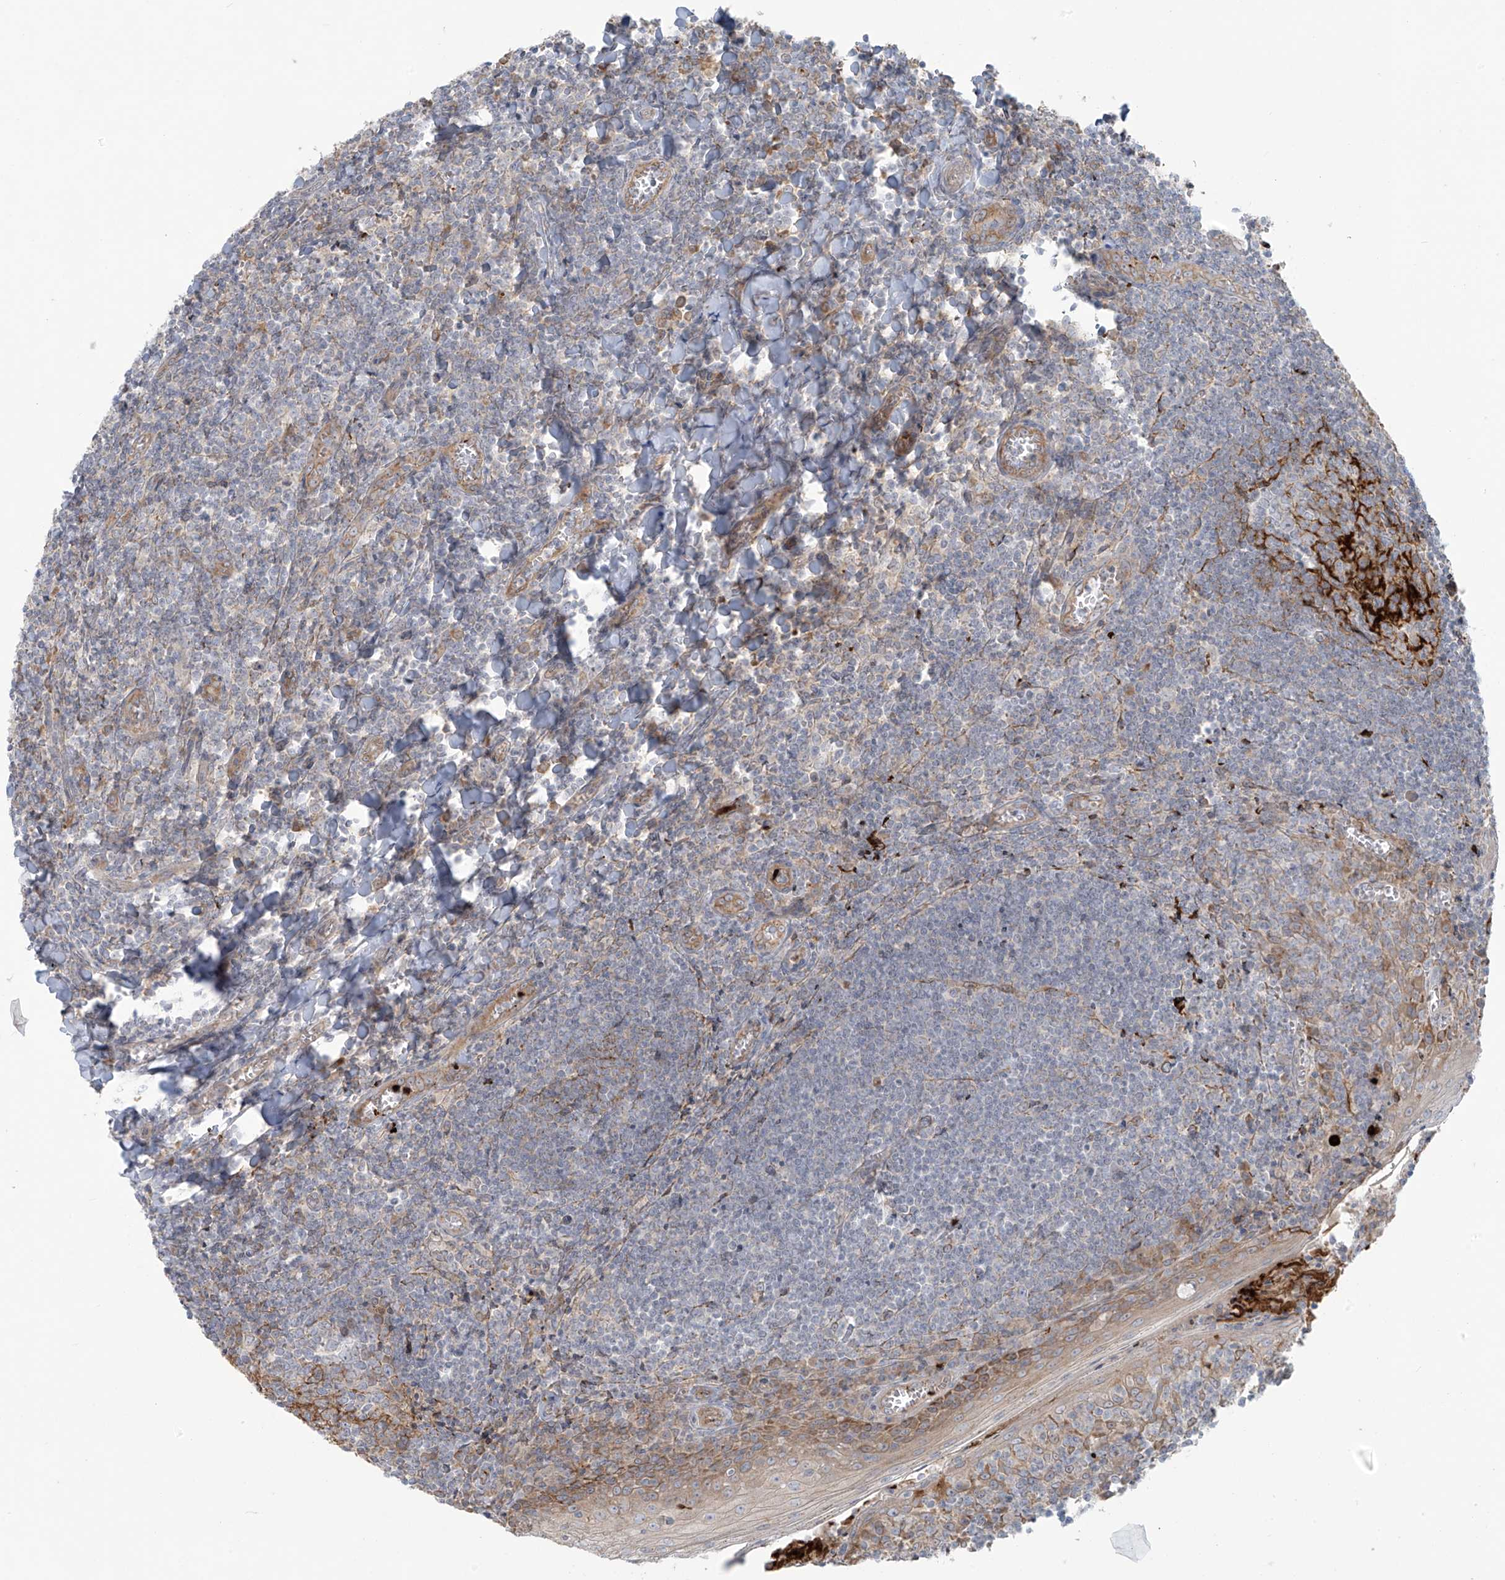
{"staining": {"intensity": "weak", "quantity": "<25%", "location": "cytoplasmic/membranous"}, "tissue": "tonsil", "cell_type": "Germinal center cells", "image_type": "normal", "snomed": [{"axis": "morphology", "description": "Normal tissue, NOS"}, {"axis": "topography", "description": "Tonsil"}], "caption": "Immunohistochemistry of normal human tonsil demonstrates no staining in germinal center cells.", "gene": "LZTS3", "patient": {"sex": "male", "age": 27}}